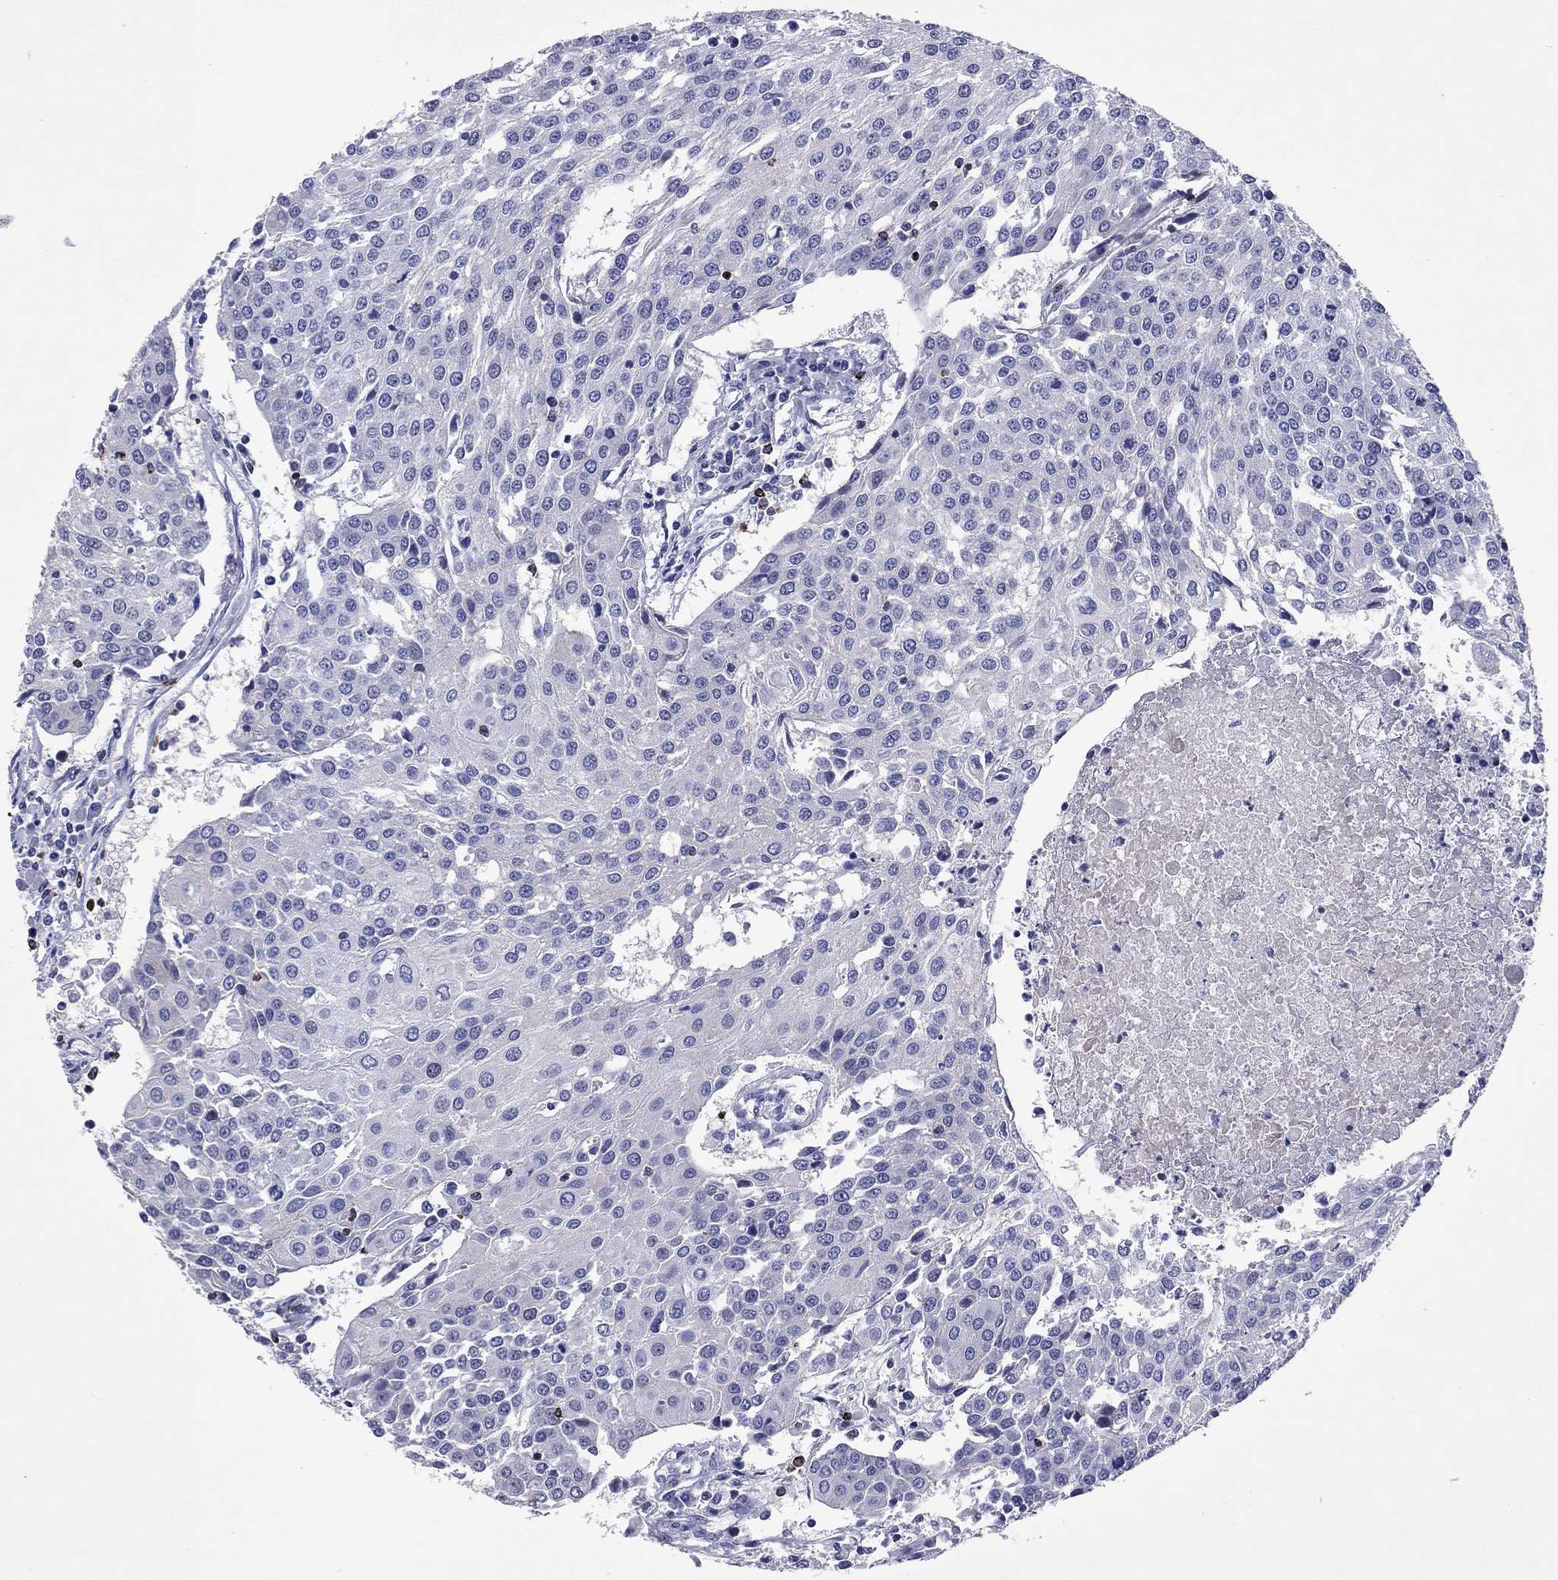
{"staining": {"intensity": "negative", "quantity": "none", "location": "none"}, "tissue": "urothelial cancer", "cell_type": "Tumor cells", "image_type": "cancer", "snomed": [{"axis": "morphology", "description": "Urothelial carcinoma, High grade"}, {"axis": "topography", "description": "Urinary bladder"}], "caption": "Urothelial carcinoma (high-grade) was stained to show a protein in brown. There is no significant positivity in tumor cells. (Brightfield microscopy of DAB (3,3'-diaminobenzidine) IHC at high magnification).", "gene": "GZMK", "patient": {"sex": "female", "age": 85}}